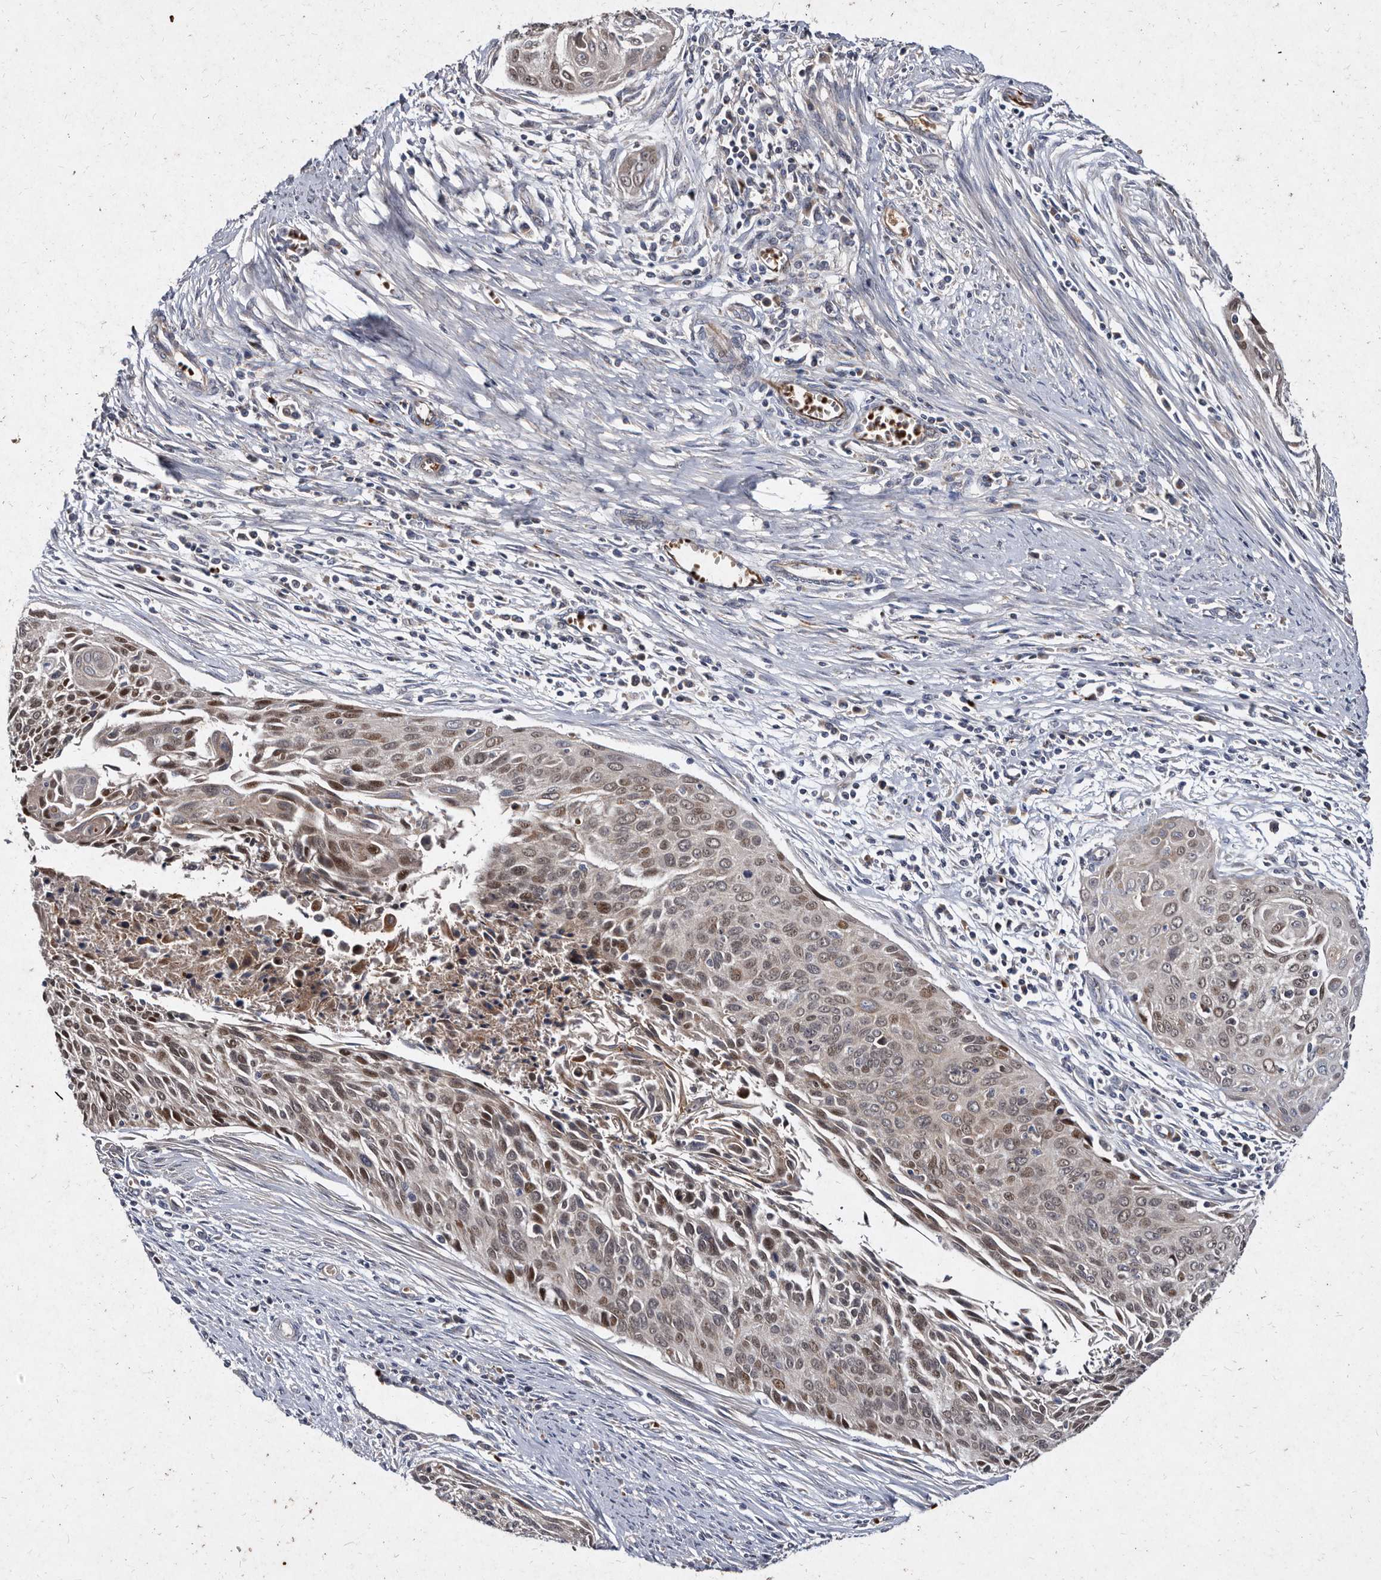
{"staining": {"intensity": "moderate", "quantity": "25%-75%", "location": "nuclear"}, "tissue": "cervical cancer", "cell_type": "Tumor cells", "image_type": "cancer", "snomed": [{"axis": "morphology", "description": "Squamous cell carcinoma, NOS"}, {"axis": "topography", "description": "Cervix"}], "caption": "This micrograph reveals immunohistochemistry (IHC) staining of human cervical cancer (squamous cell carcinoma), with medium moderate nuclear staining in approximately 25%-75% of tumor cells.", "gene": "YPEL3", "patient": {"sex": "female", "age": 55}}